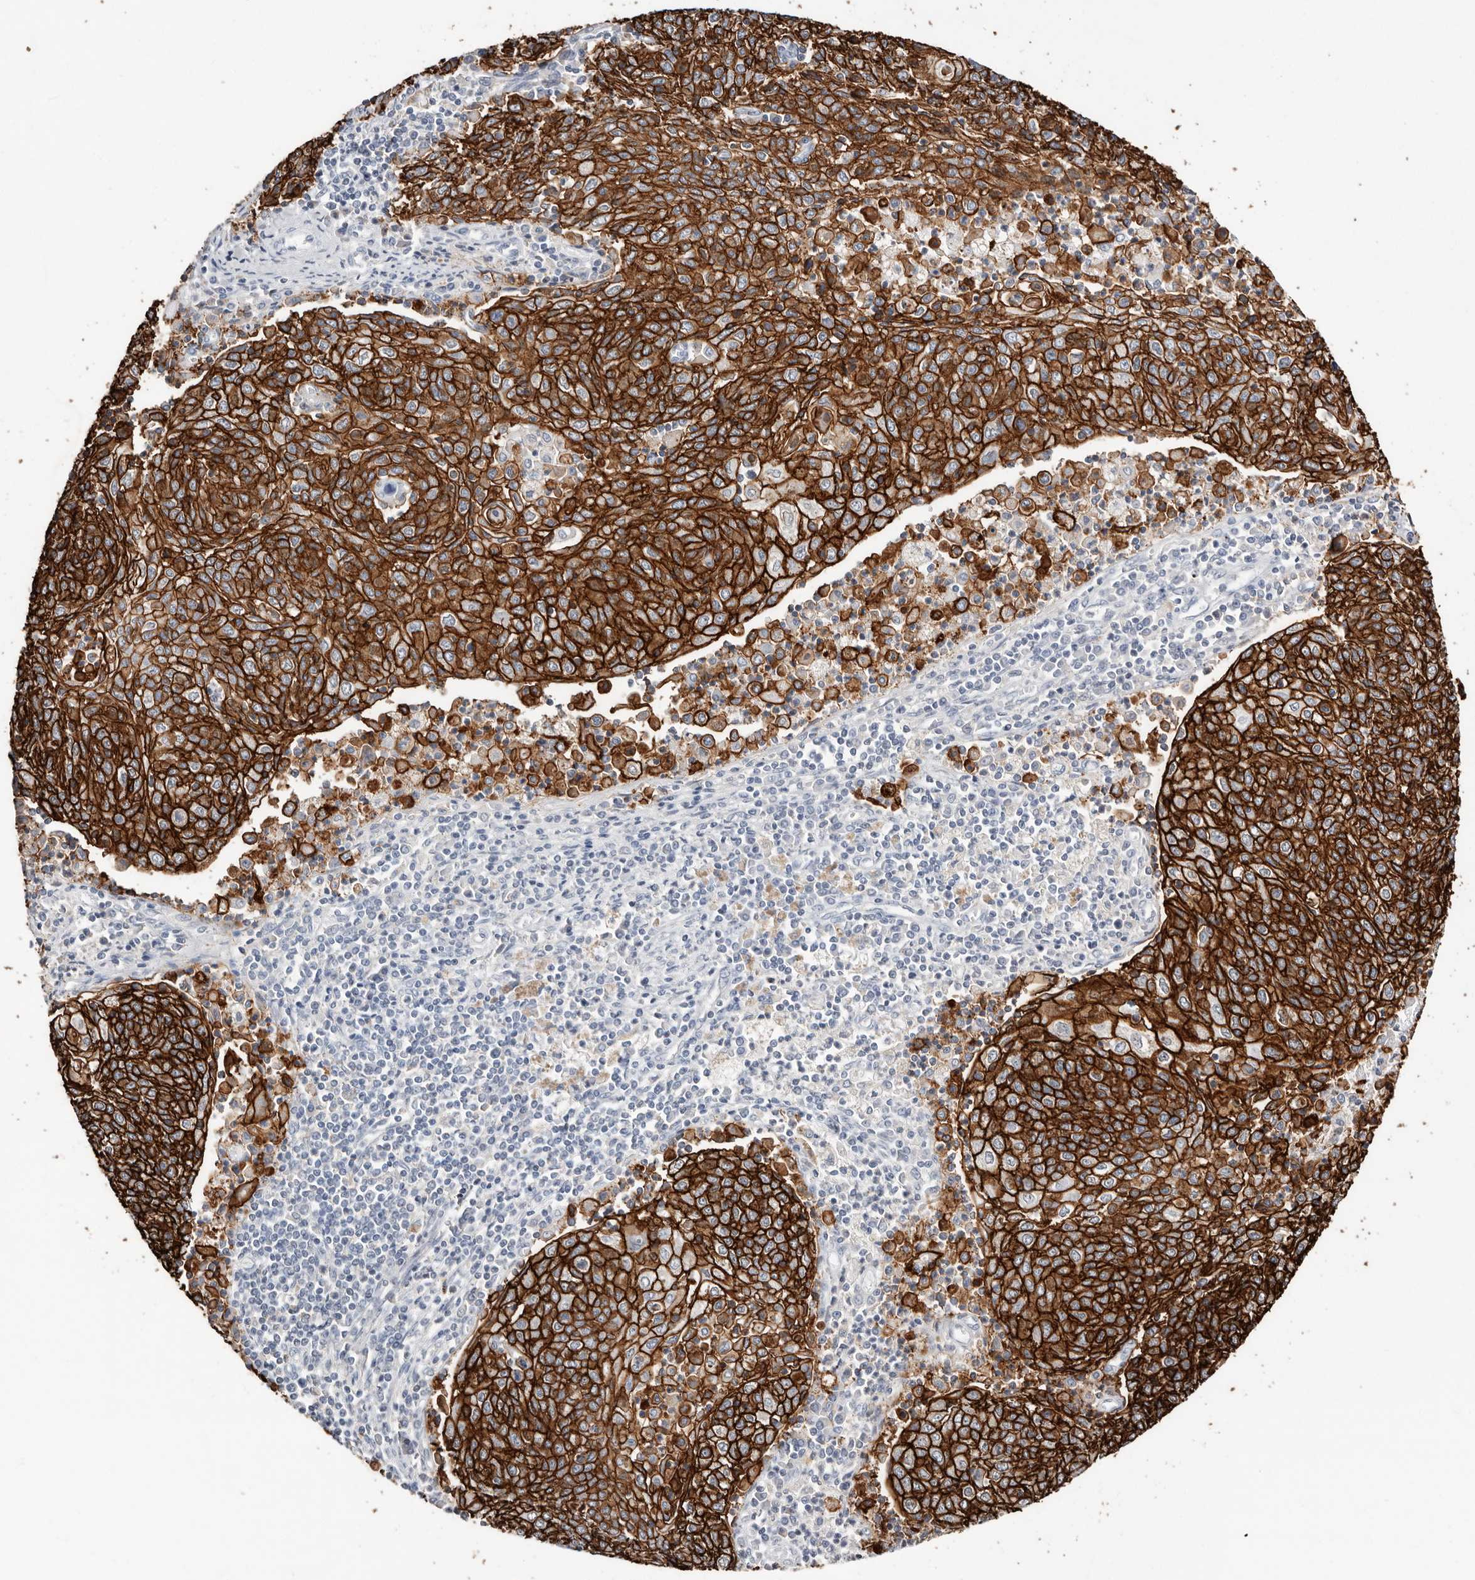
{"staining": {"intensity": "strong", "quantity": ">75%", "location": "cytoplasmic/membranous"}, "tissue": "cervical cancer", "cell_type": "Tumor cells", "image_type": "cancer", "snomed": [{"axis": "morphology", "description": "Squamous cell carcinoma, NOS"}, {"axis": "topography", "description": "Cervix"}], "caption": "DAB (3,3'-diaminobenzidine) immunohistochemical staining of squamous cell carcinoma (cervical) demonstrates strong cytoplasmic/membranous protein expression in about >75% of tumor cells.", "gene": "S100A14", "patient": {"sex": "female", "age": 48}}